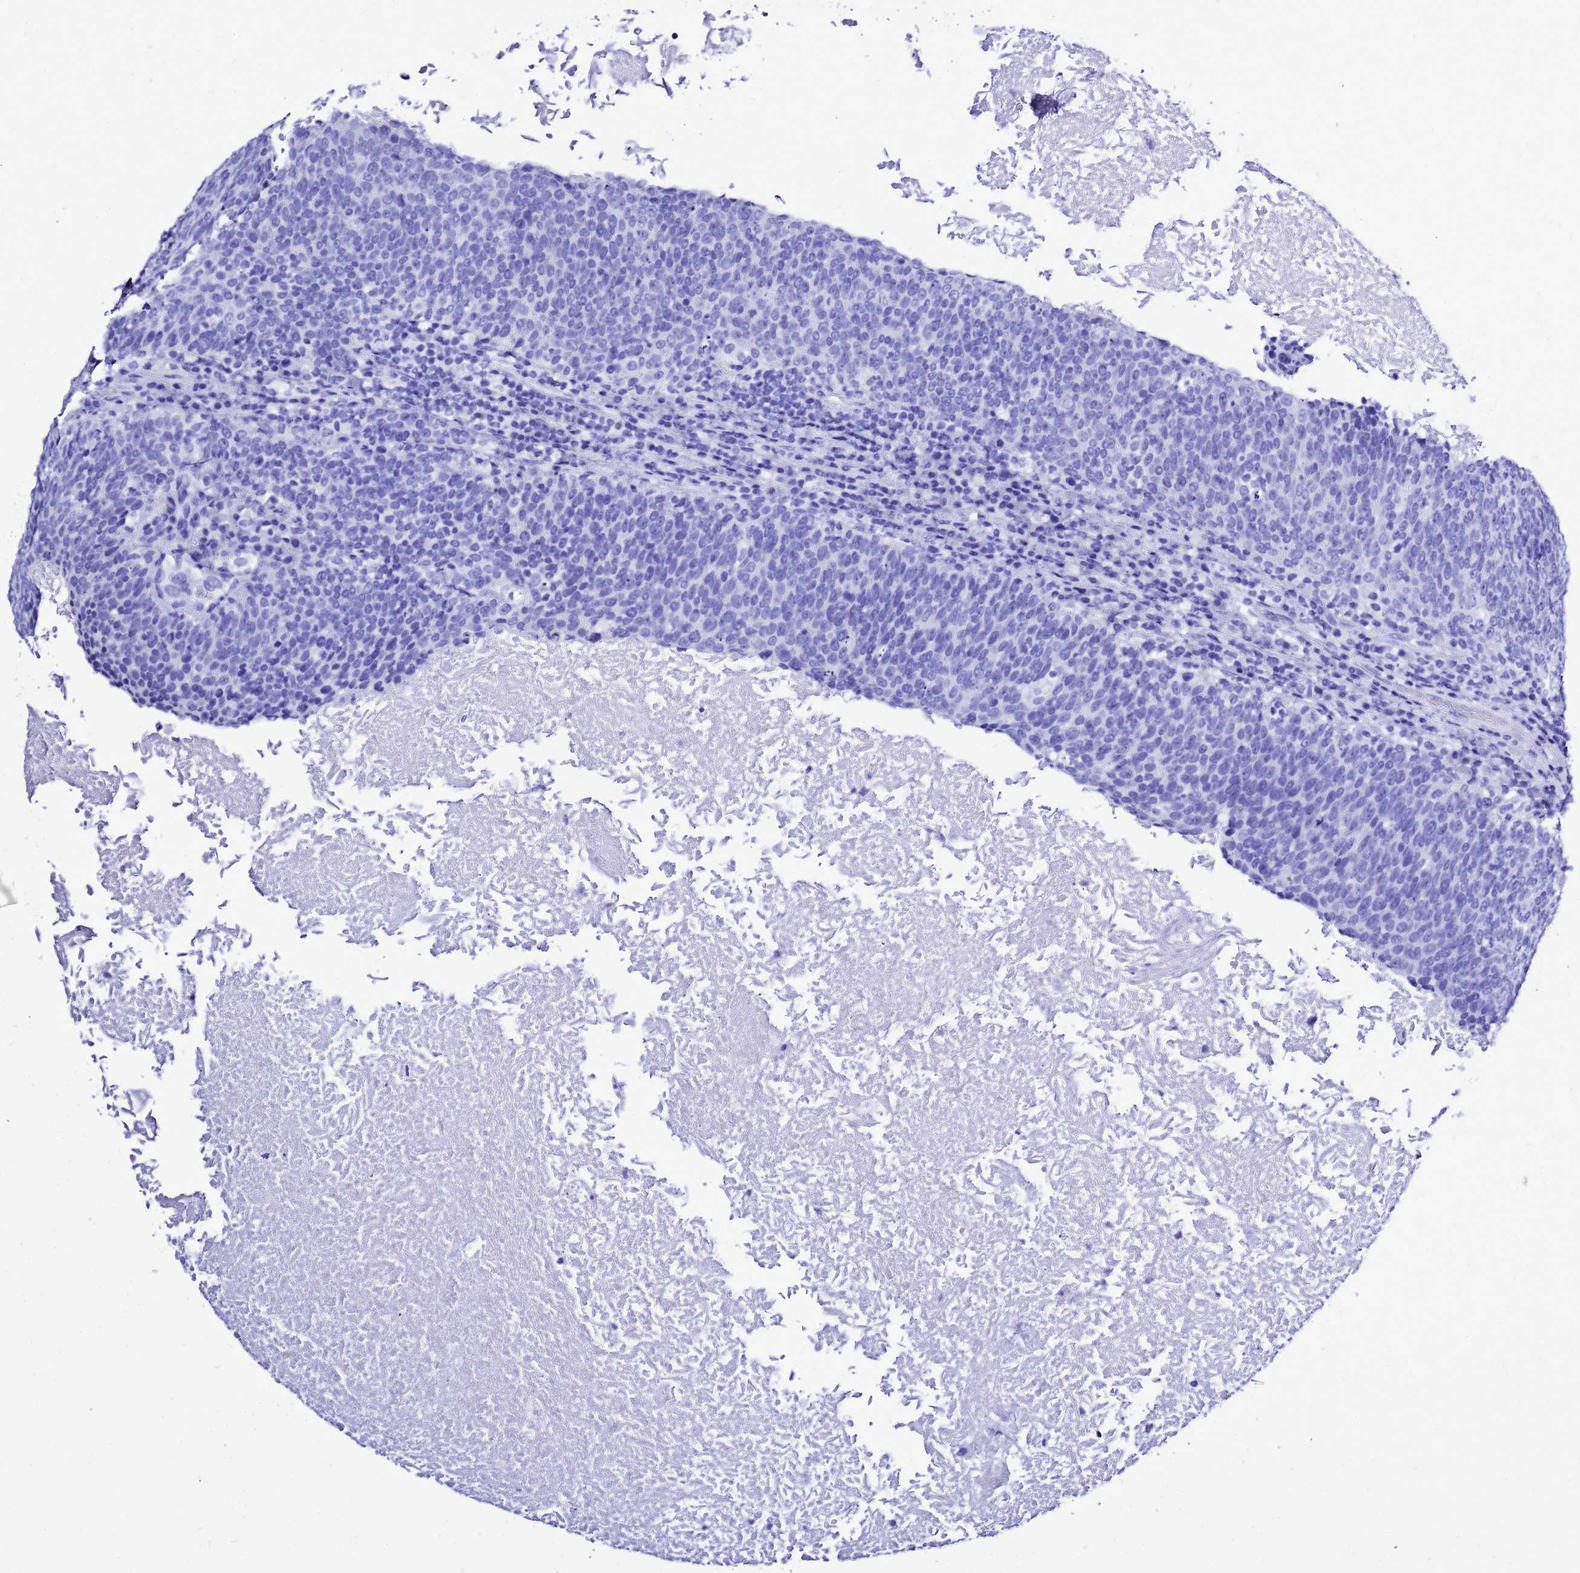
{"staining": {"intensity": "negative", "quantity": "none", "location": "none"}, "tissue": "head and neck cancer", "cell_type": "Tumor cells", "image_type": "cancer", "snomed": [{"axis": "morphology", "description": "Squamous cell carcinoma, NOS"}, {"axis": "morphology", "description": "Squamous cell carcinoma, metastatic, NOS"}, {"axis": "topography", "description": "Lymph node"}, {"axis": "topography", "description": "Head-Neck"}], "caption": "High power microscopy histopathology image of an immunohistochemistry histopathology image of head and neck cancer, revealing no significant expression in tumor cells.", "gene": "LIPF", "patient": {"sex": "male", "age": 62}}